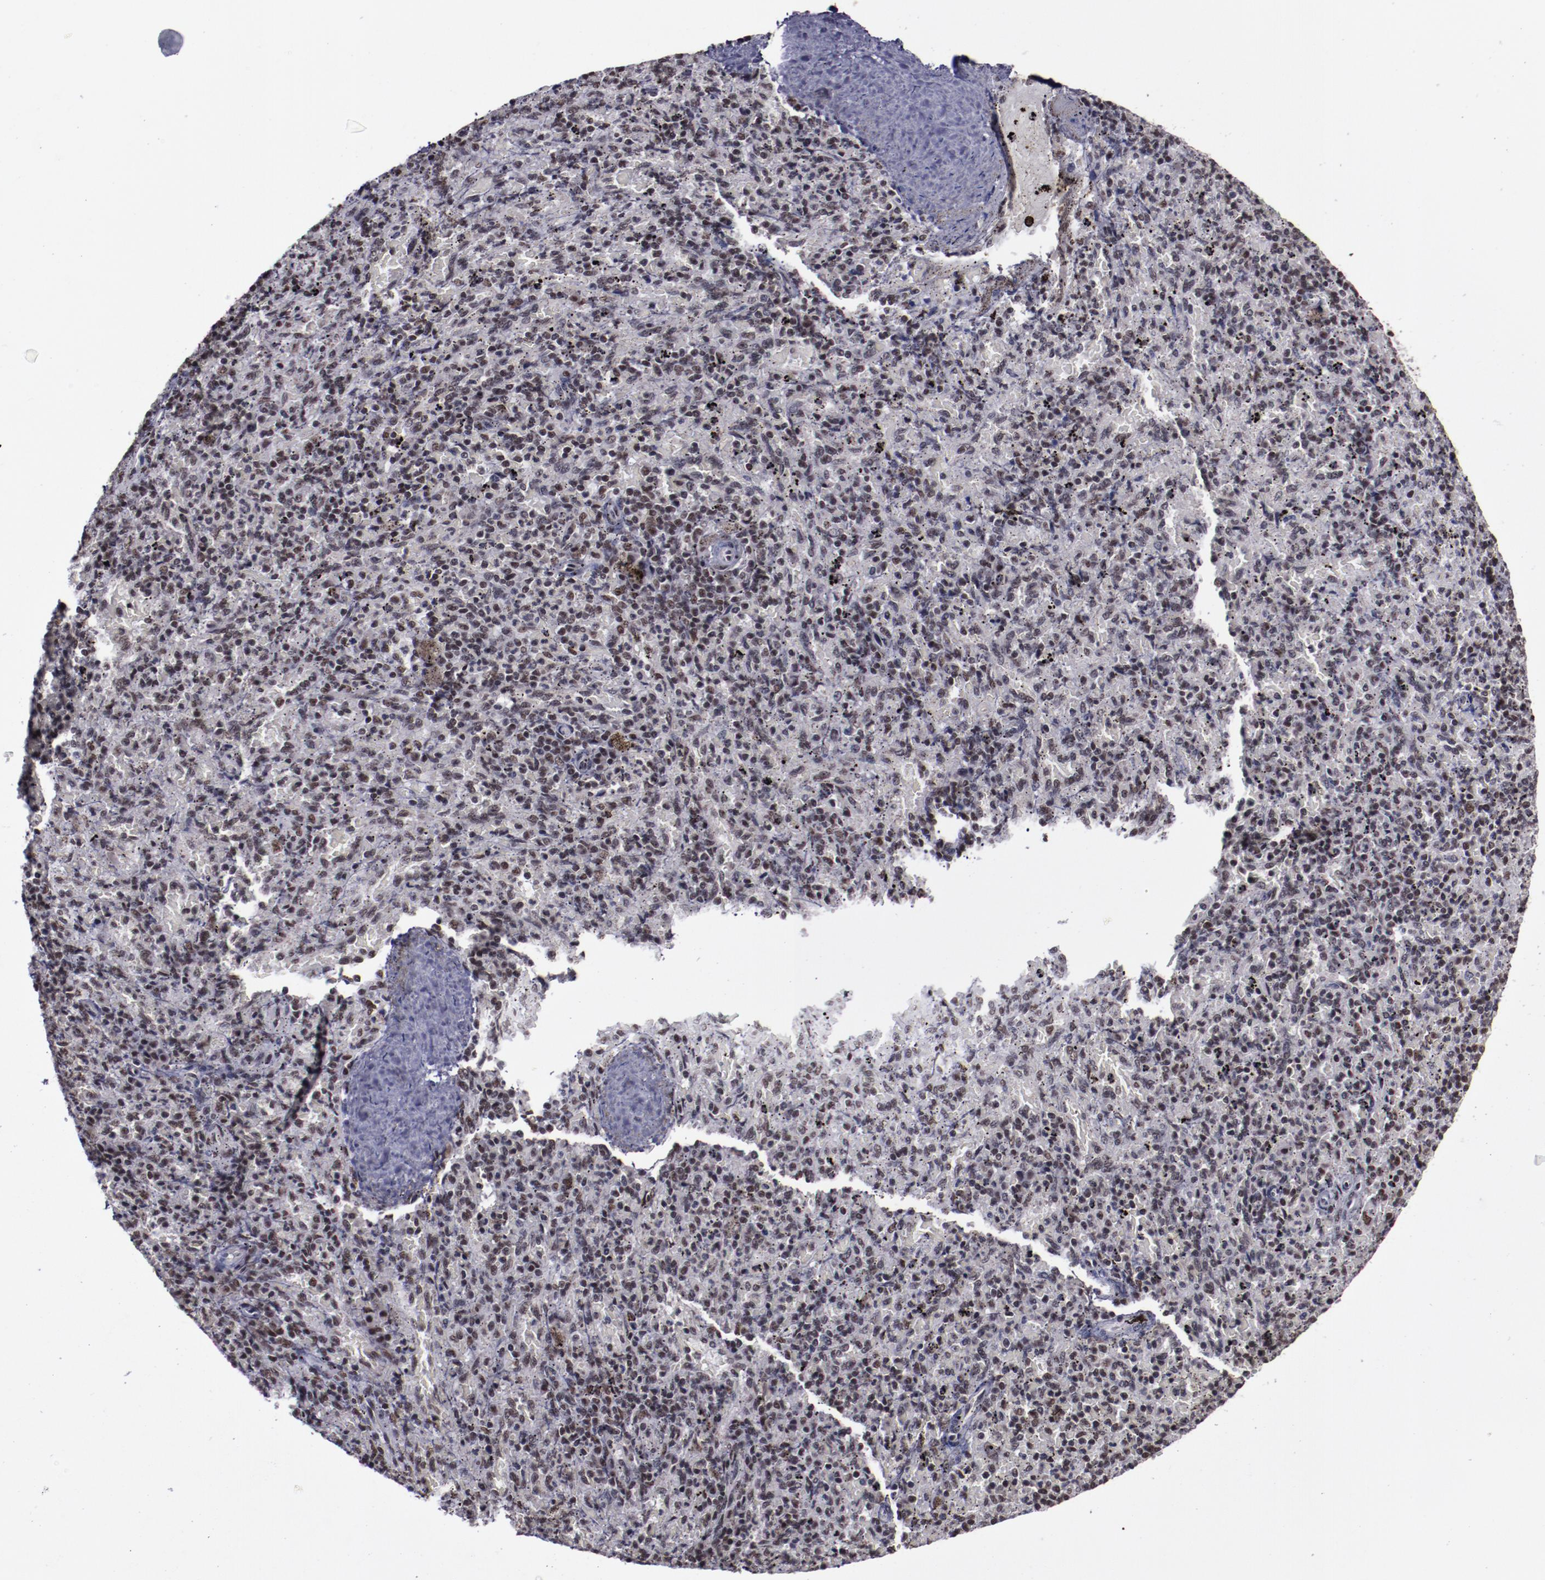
{"staining": {"intensity": "weak", "quantity": "<25%", "location": "nuclear"}, "tissue": "spleen", "cell_type": "Cells in red pulp", "image_type": "normal", "snomed": [{"axis": "morphology", "description": "Normal tissue, NOS"}, {"axis": "topography", "description": "Spleen"}], "caption": "This is an immunohistochemistry (IHC) image of benign spleen. There is no expression in cells in red pulp.", "gene": "ERH", "patient": {"sex": "female", "age": 43}}